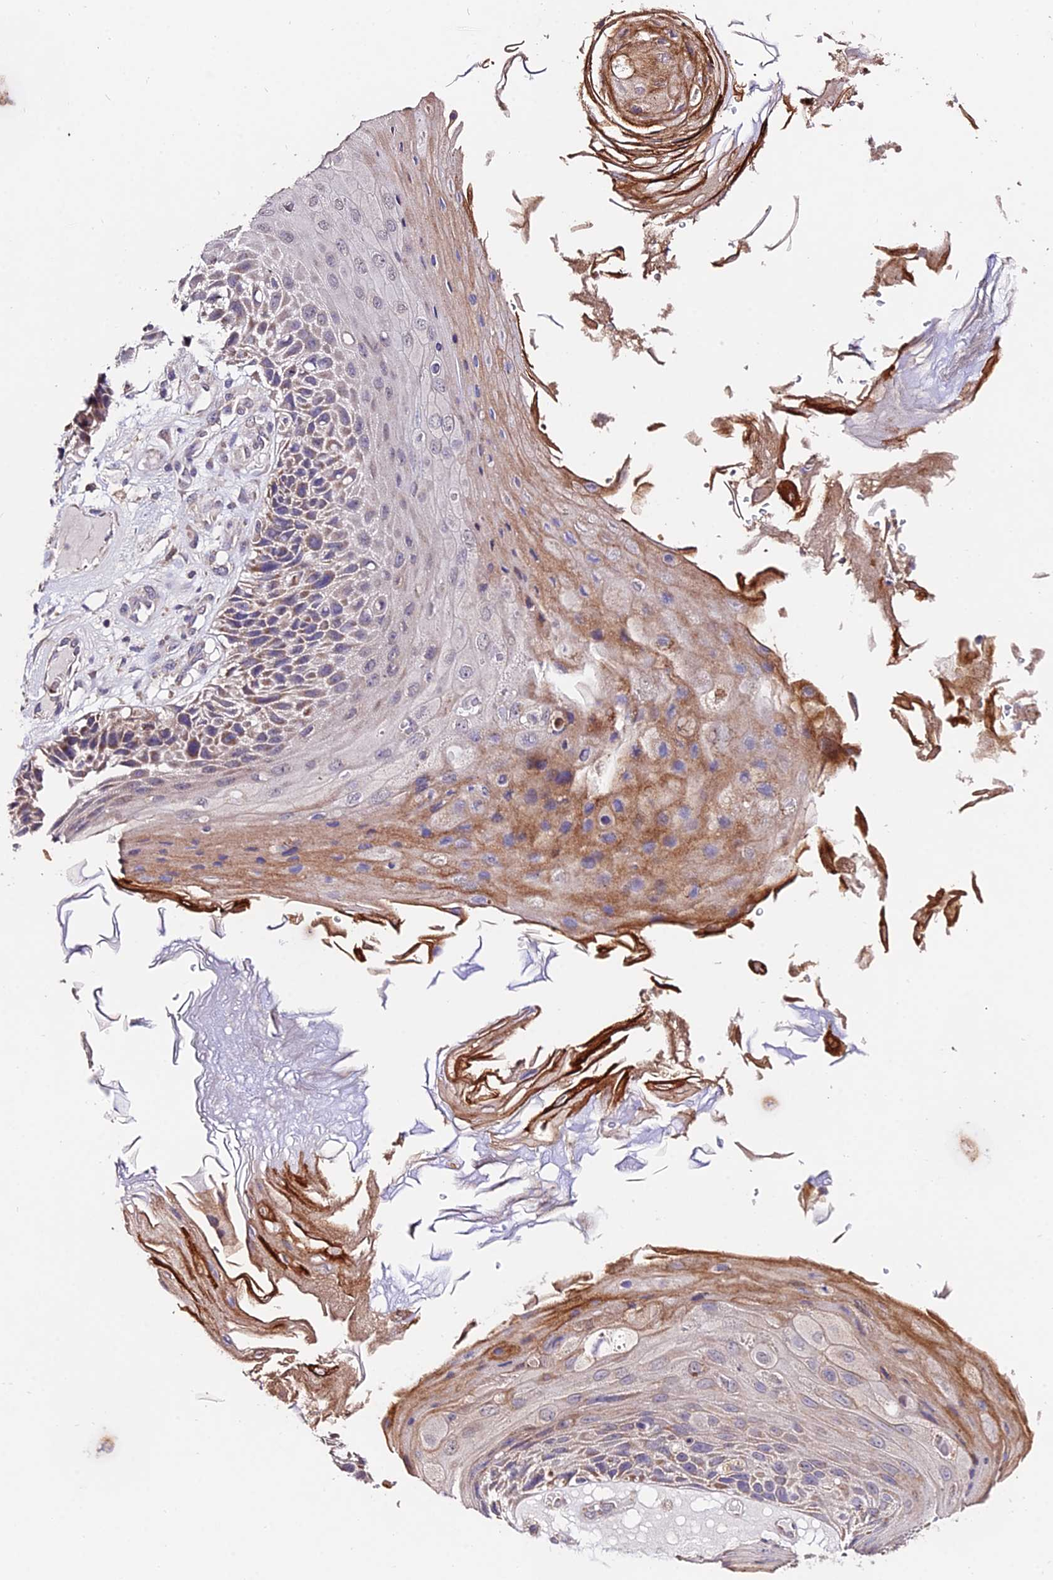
{"staining": {"intensity": "weak", "quantity": ">75%", "location": "cytoplasmic/membranous"}, "tissue": "skin cancer", "cell_type": "Tumor cells", "image_type": "cancer", "snomed": [{"axis": "morphology", "description": "Squamous cell carcinoma, NOS"}, {"axis": "topography", "description": "Skin"}], "caption": "Protein staining by immunohistochemistry (IHC) reveals weak cytoplasmic/membranous expression in about >75% of tumor cells in squamous cell carcinoma (skin). (DAB (3,3'-diaminobenzidine) = brown stain, brightfield microscopy at high magnification).", "gene": "WDR5B", "patient": {"sex": "female", "age": 88}}